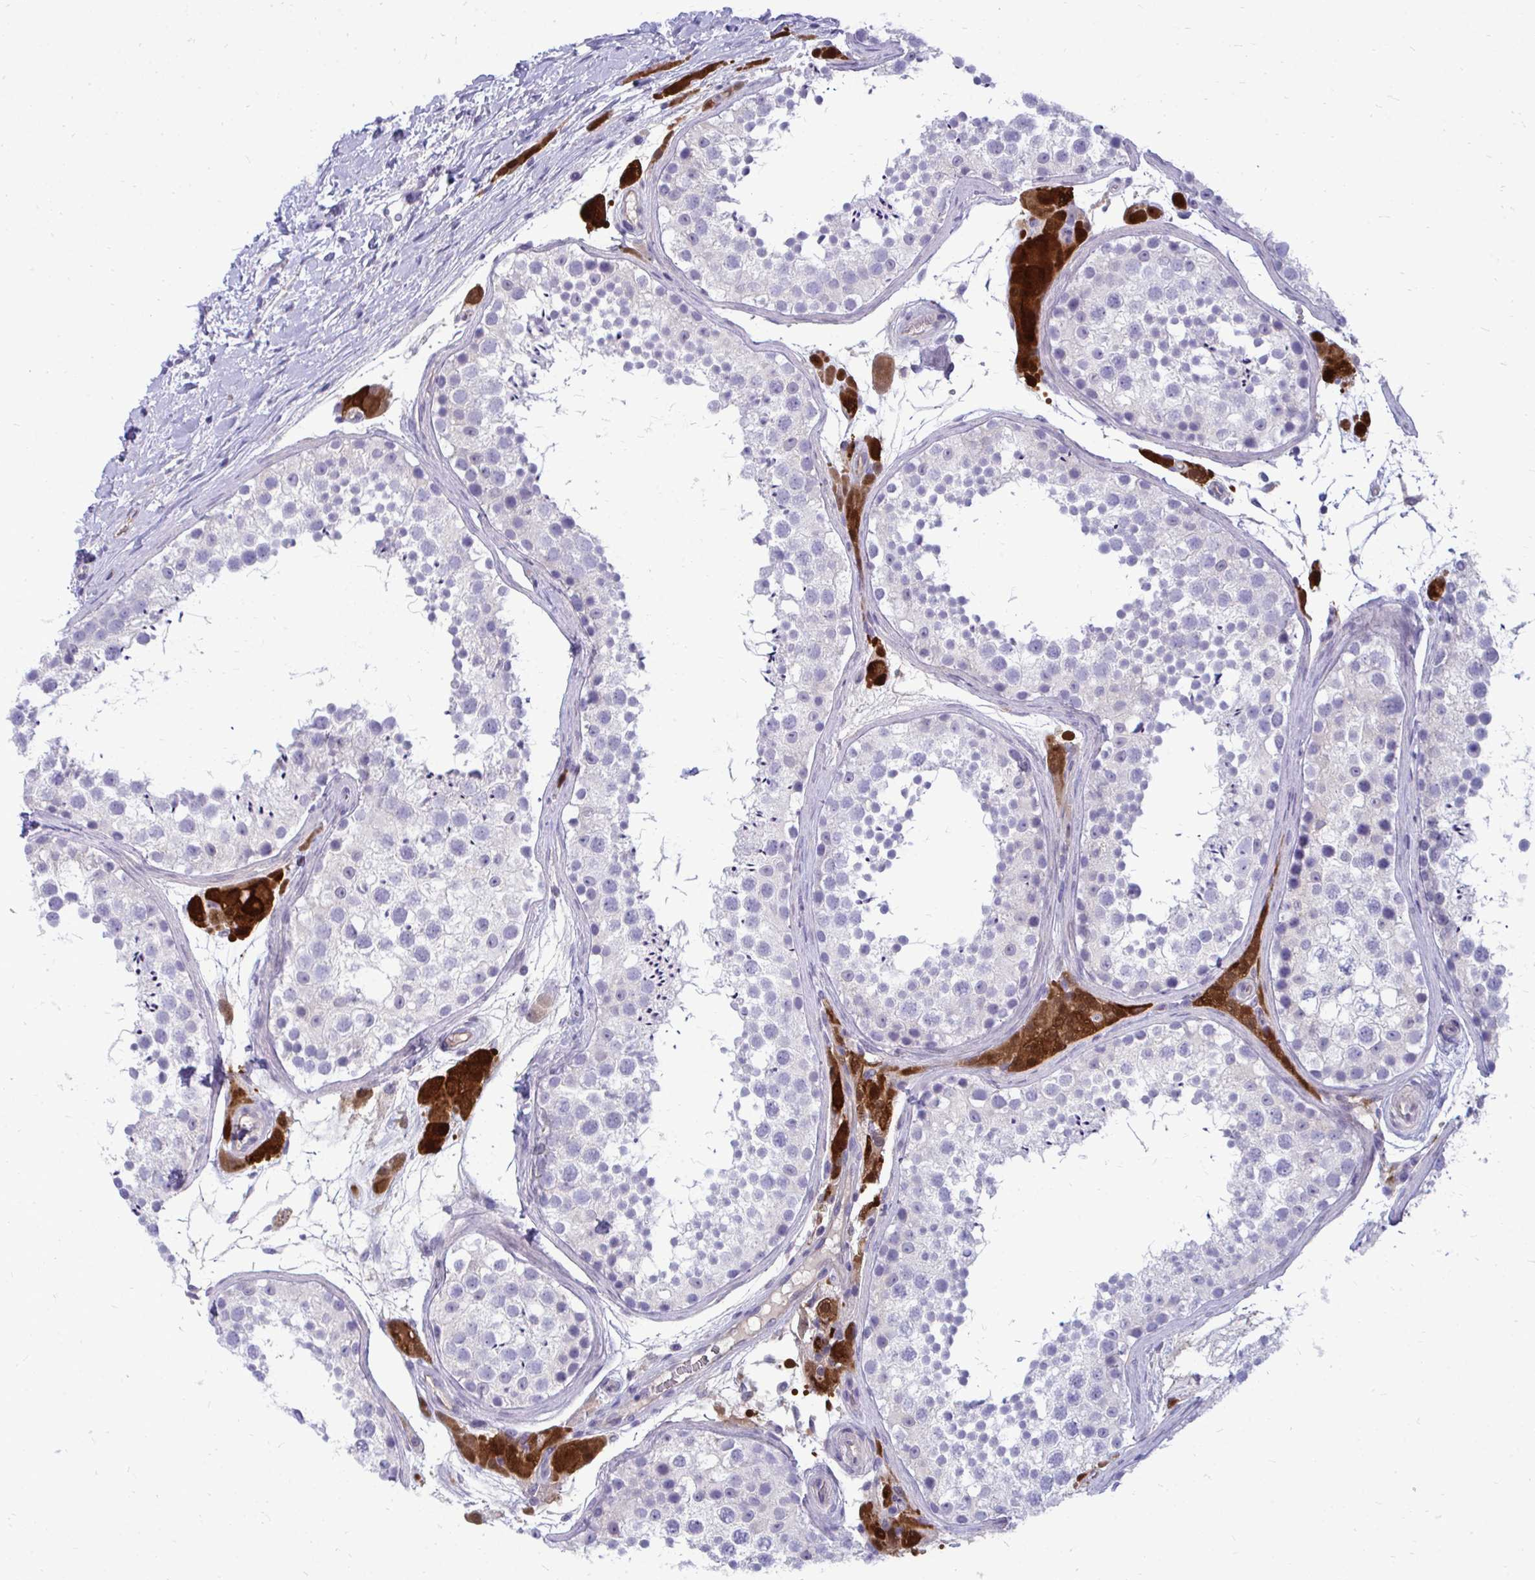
{"staining": {"intensity": "negative", "quantity": "none", "location": "none"}, "tissue": "testis", "cell_type": "Cells in seminiferous ducts", "image_type": "normal", "snomed": [{"axis": "morphology", "description": "Normal tissue, NOS"}, {"axis": "topography", "description": "Testis"}], "caption": "Immunohistochemistry (IHC) photomicrograph of normal testis: testis stained with DAB (3,3'-diaminobenzidine) displays no significant protein positivity in cells in seminiferous ducts. (DAB (3,3'-diaminobenzidine) IHC visualized using brightfield microscopy, high magnification).", "gene": "FABP3", "patient": {"sex": "male", "age": 41}}